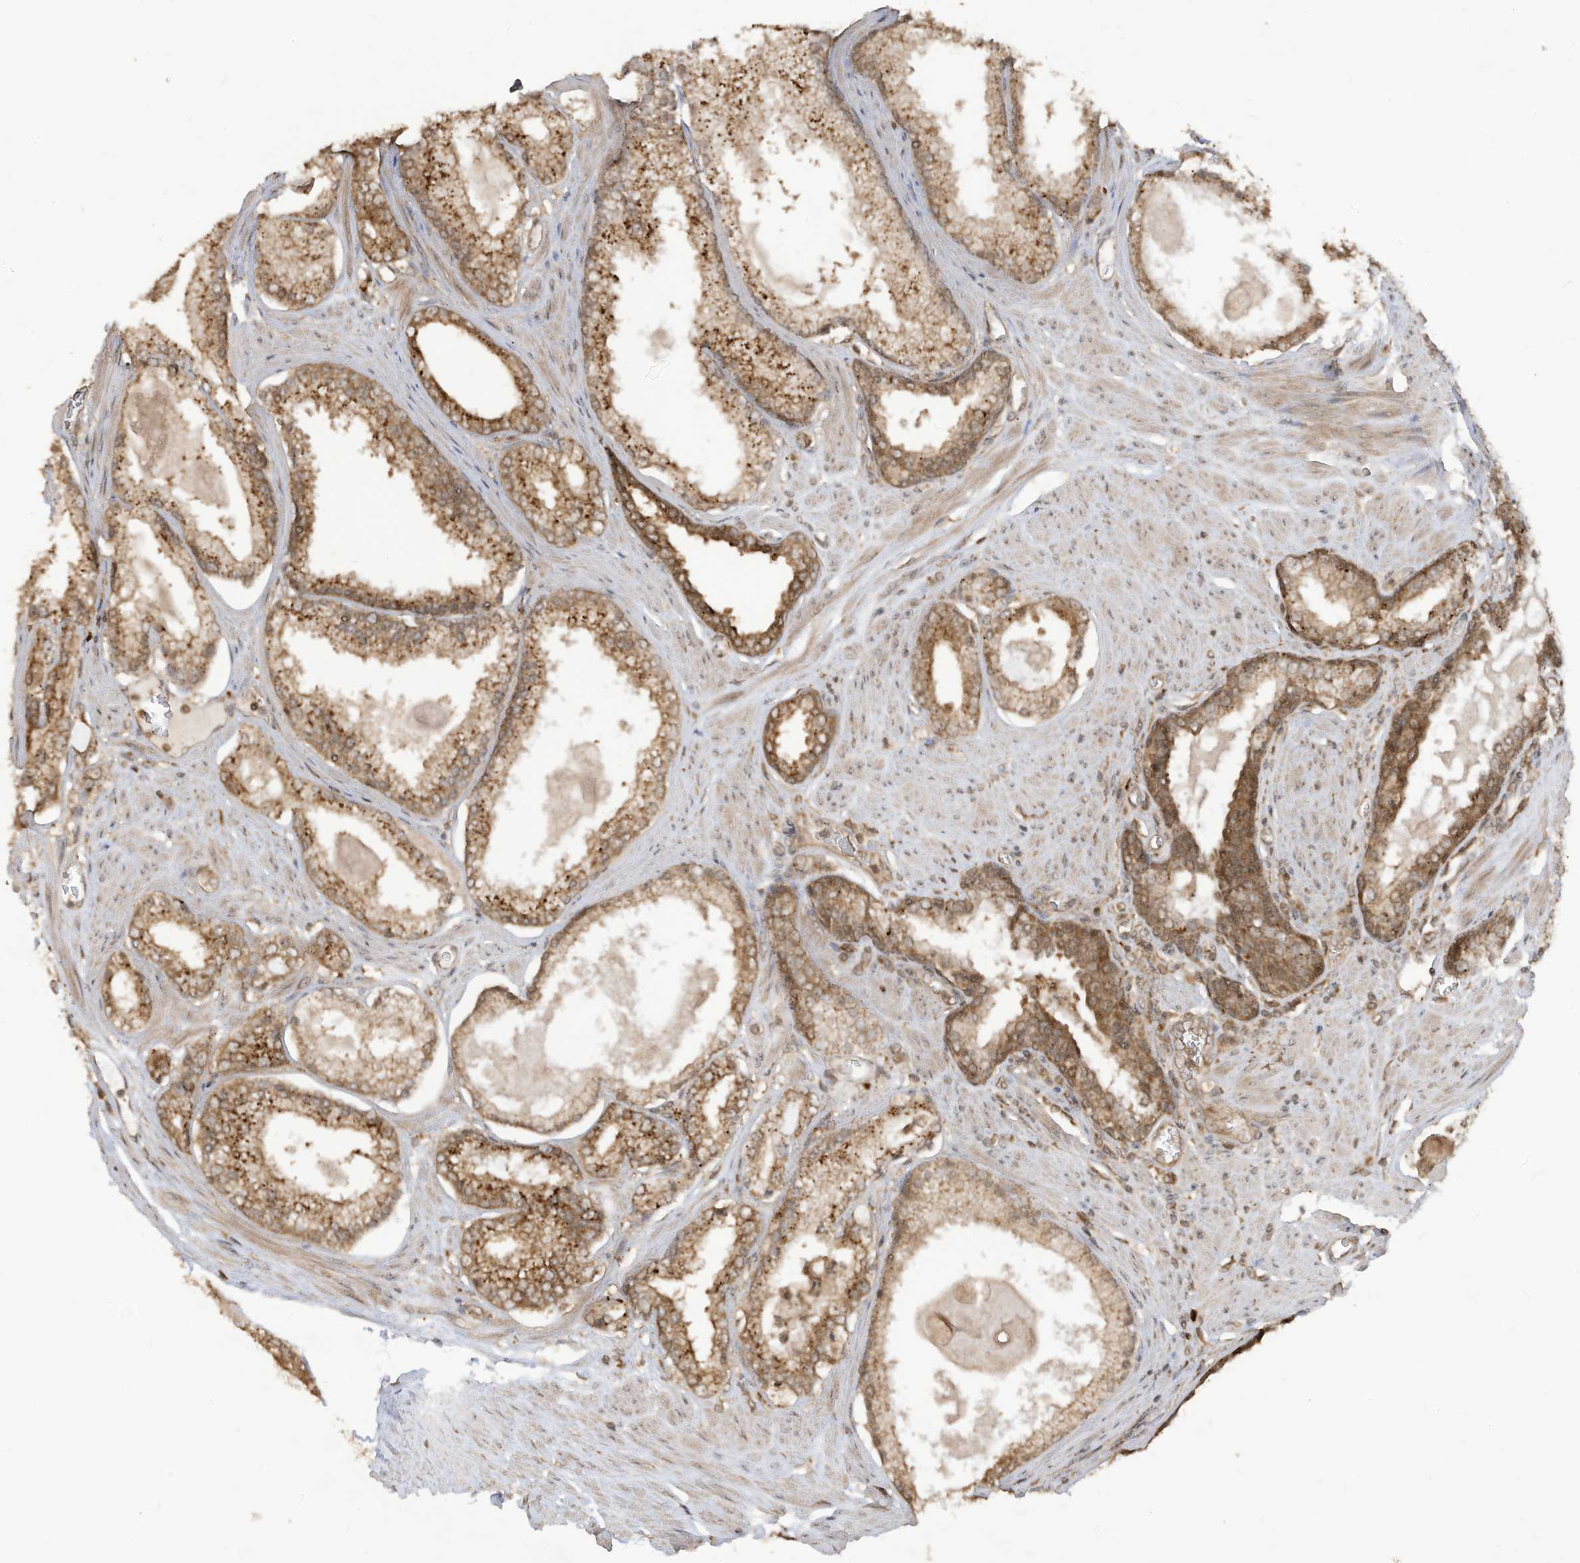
{"staining": {"intensity": "moderate", "quantity": ">75%", "location": "cytoplasmic/membranous"}, "tissue": "prostate cancer", "cell_type": "Tumor cells", "image_type": "cancer", "snomed": [{"axis": "morphology", "description": "Adenocarcinoma, Low grade"}, {"axis": "topography", "description": "Prostate"}], "caption": "There is medium levels of moderate cytoplasmic/membranous expression in tumor cells of adenocarcinoma (low-grade) (prostate), as demonstrated by immunohistochemical staining (brown color).", "gene": "CARF", "patient": {"sex": "male", "age": 54}}